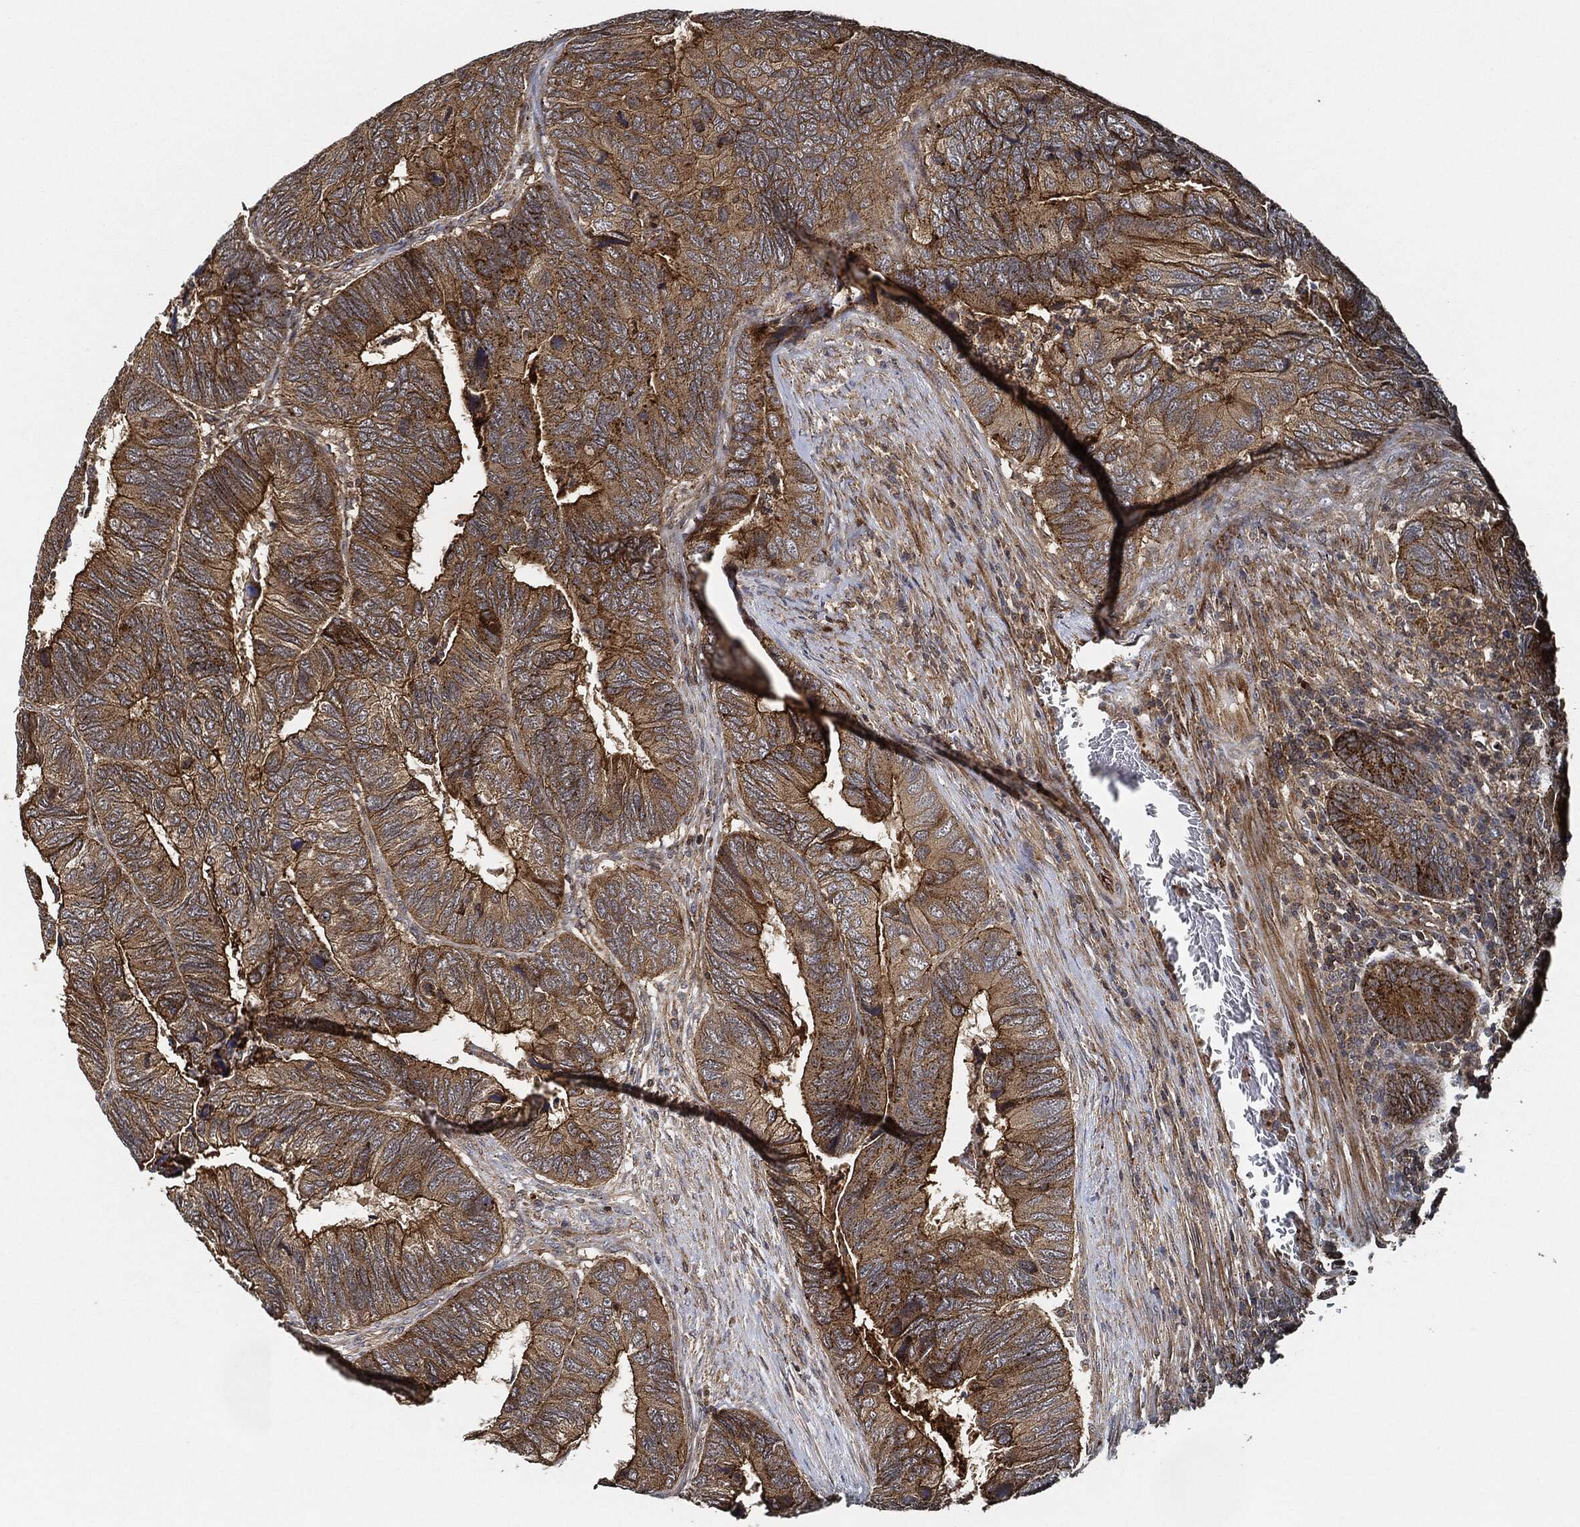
{"staining": {"intensity": "strong", "quantity": "25%-75%", "location": "cytoplasmic/membranous"}, "tissue": "colorectal cancer", "cell_type": "Tumor cells", "image_type": "cancer", "snomed": [{"axis": "morphology", "description": "Adenocarcinoma, NOS"}, {"axis": "topography", "description": "Colon"}], "caption": "Immunohistochemical staining of human colorectal cancer displays high levels of strong cytoplasmic/membranous staining in about 25%-75% of tumor cells.", "gene": "MAP3K3", "patient": {"sex": "female", "age": 67}}